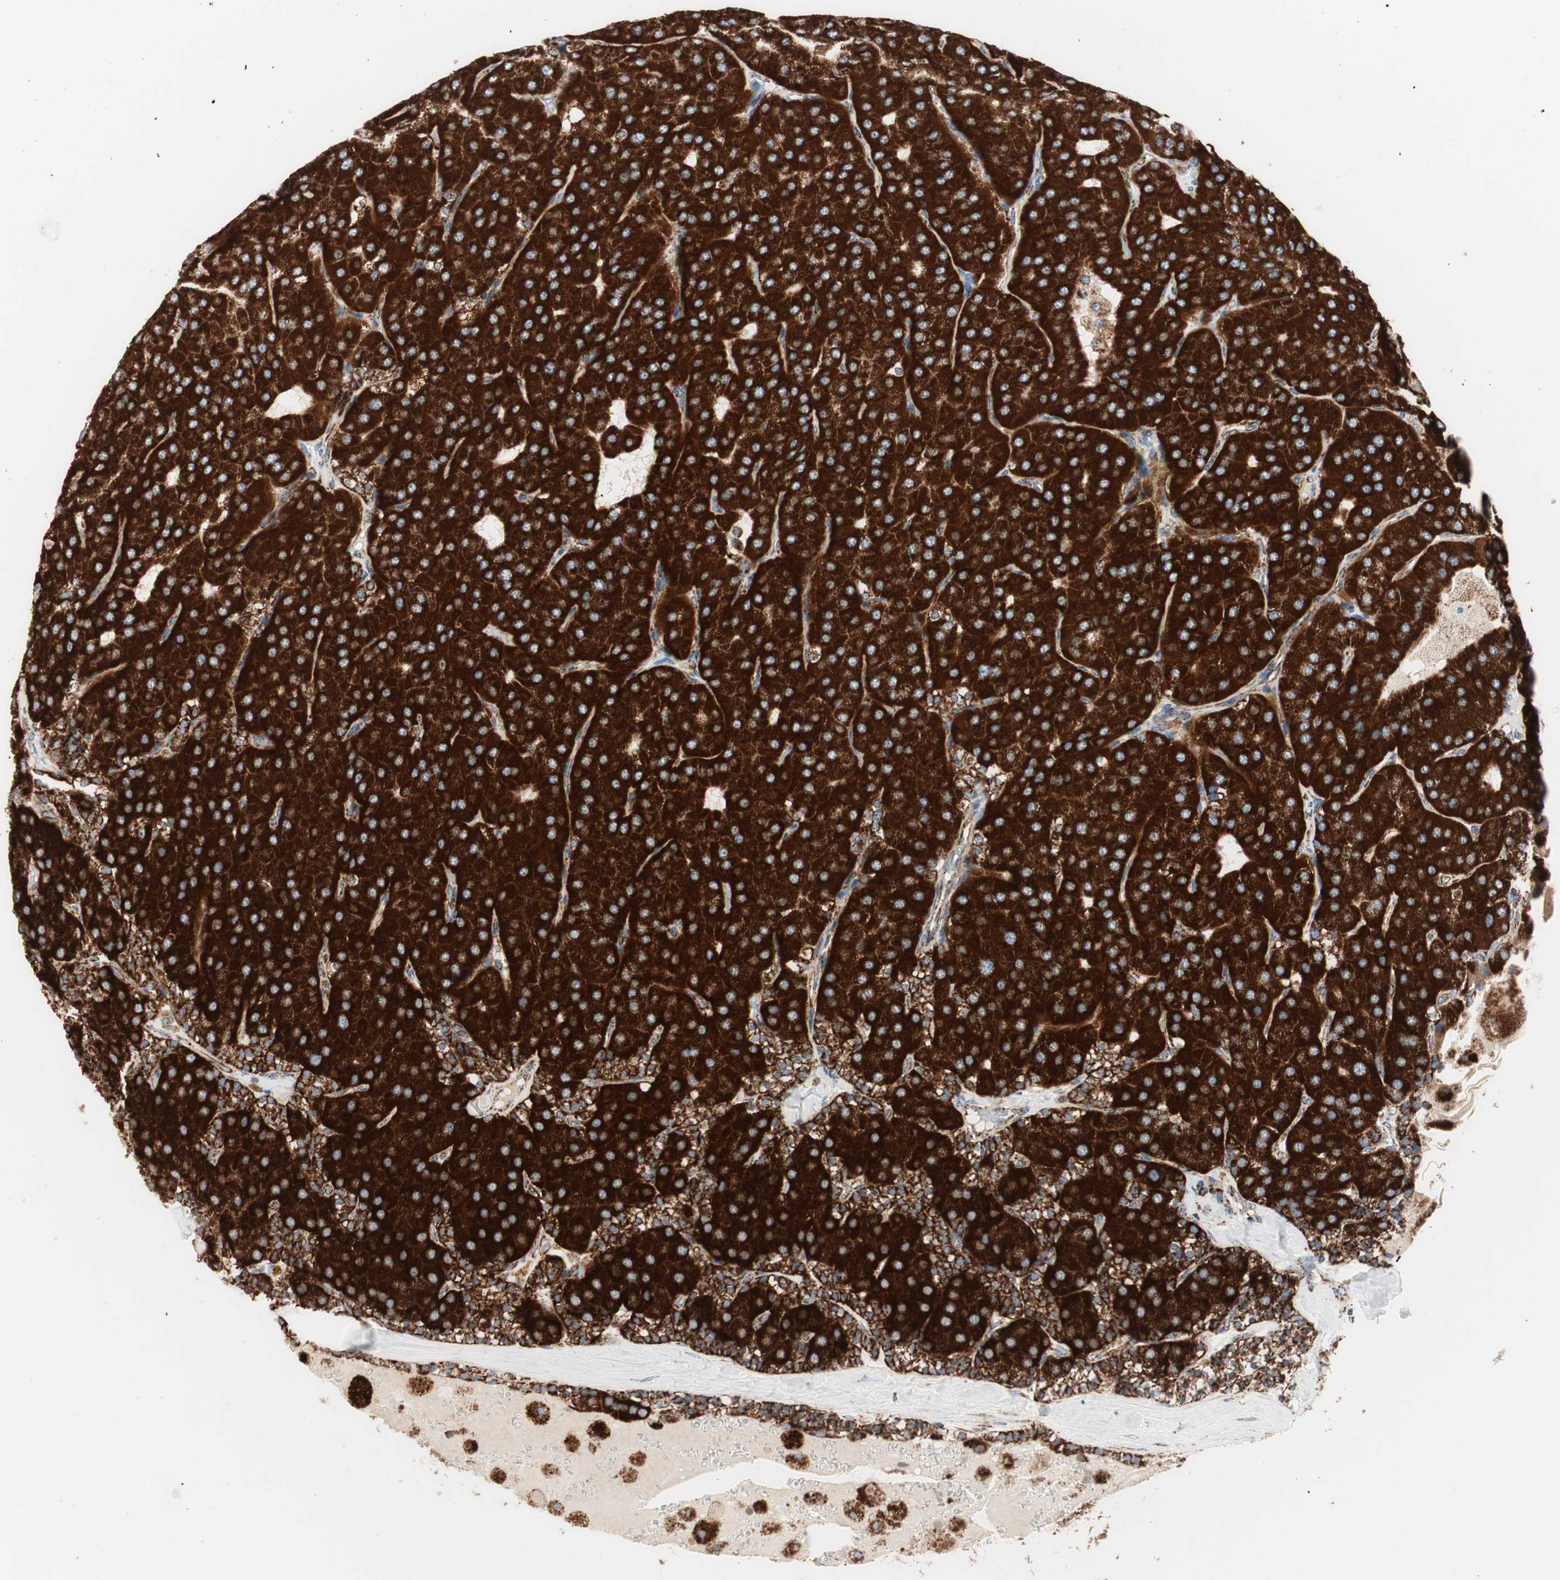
{"staining": {"intensity": "strong", "quantity": ">75%", "location": "cytoplasmic/membranous"}, "tissue": "parathyroid gland", "cell_type": "Glandular cells", "image_type": "normal", "snomed": [{"axis": "morphology", "description": "Normal tissue, NOS"}, {"axis": "morphology", "description": "Adenoma, NOS"}, {"axis": "topography", "description": "Parathyroid gland"}], "caption": "Immunohistochemical staining of benign human parathyroid gland displays high levels of strong cytoplasmic/membranous staining in approximately >75% of glandular cells.", "gene": "TOMM20", "patient": {"sex": "female", "age": 86}}